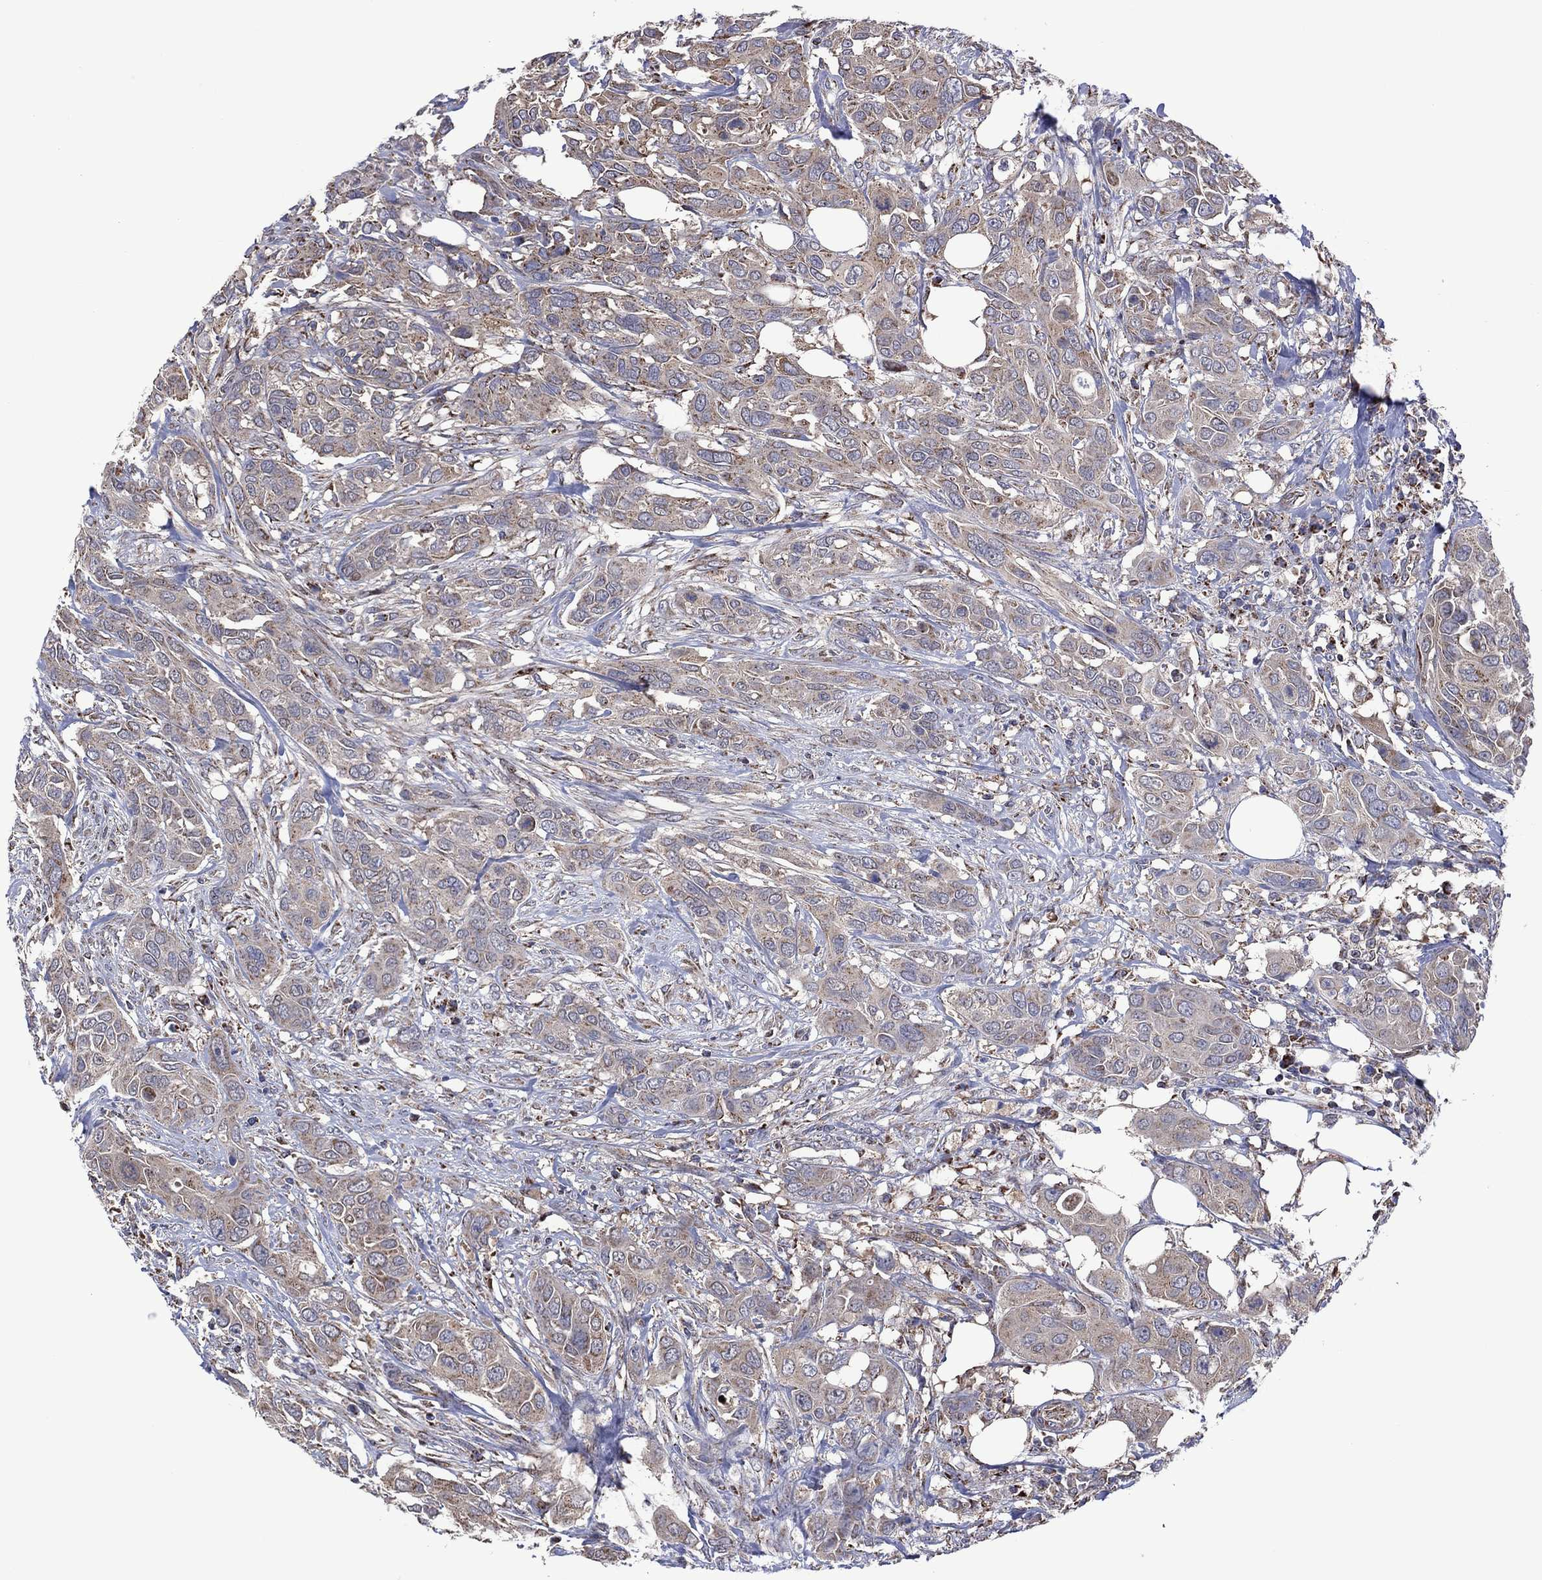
{"staining": {"intensity": "negative", "quantity": "none", "location": "none"}, "tissue": "urothelial cancer", "cell_type": "Tumor cells", "image_type": "cancer", "snomed": [{"axis": "morphology", "description": "Urothelial carcinoma, NOS"}, {"axis": "morphology", "description": "Urothelial carcinoma, High grade"}, {"axis": "topography", "description": "Urinary bladder"}], "caption": "IHC of human transitional cell carcinoma shows no positivity in tumor cells.", "gene": "PIDD1", "patient": {"sex": "male", "age": 63}}